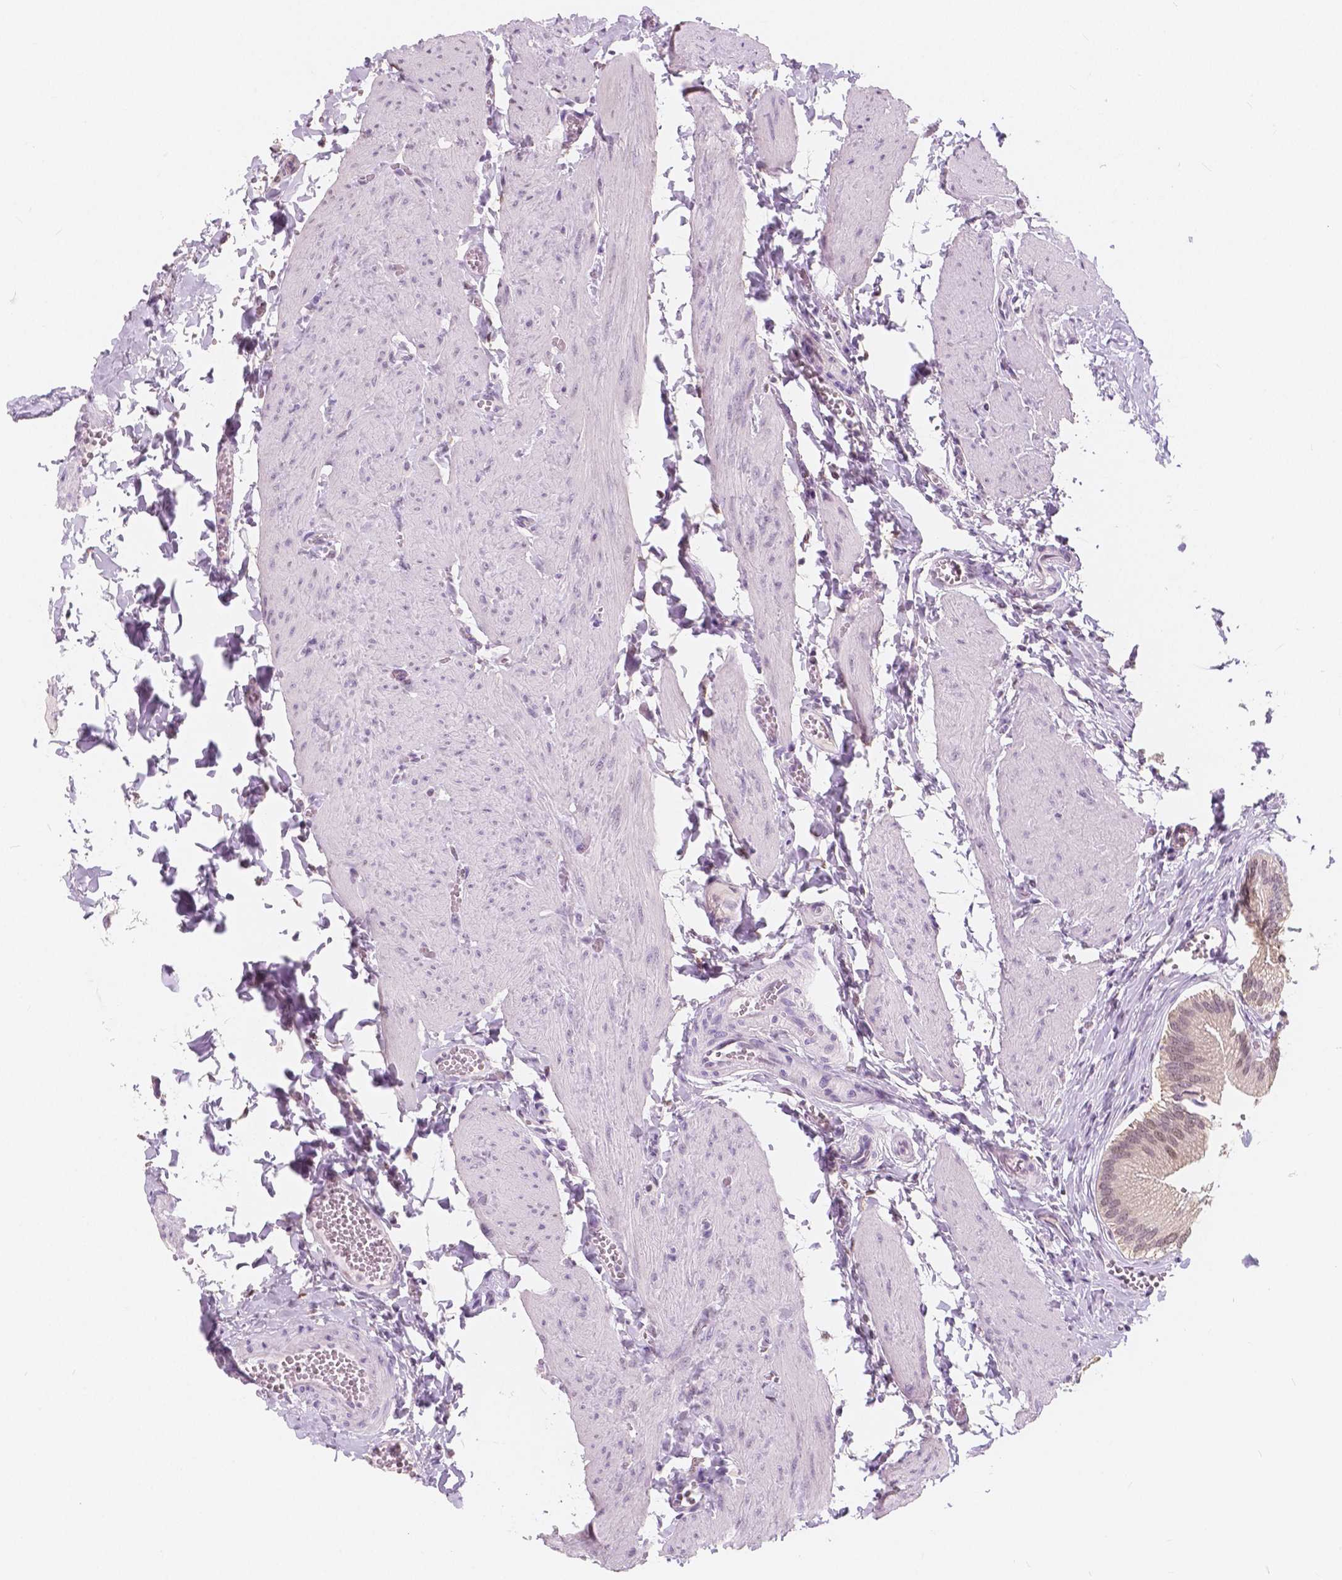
{"staining": {"intensity": "weak", "quantity": "25%-75%", "location": "nuclear"}, "tissue": "gallbladder", "cell_type": "Glandular cells", "image_type": "normal", "snomed": [{"axis": "morphology", "description": "Normal tissue, NOS"}, {"axis": "topography", "description": "Gallbladder"}, {"axis": "topography", "description": "Peripheral nerve tissue"}], "caption": "Immunohistochemistry (IHC) histopathology image of benign gallbladder stained for a protein (brown), which demonstrates low levels of weak nuclear positivity in about 25%-75% of glandular cells.", "gene": "NOLC1", "patient": {"sex": "male", "age": 17}}